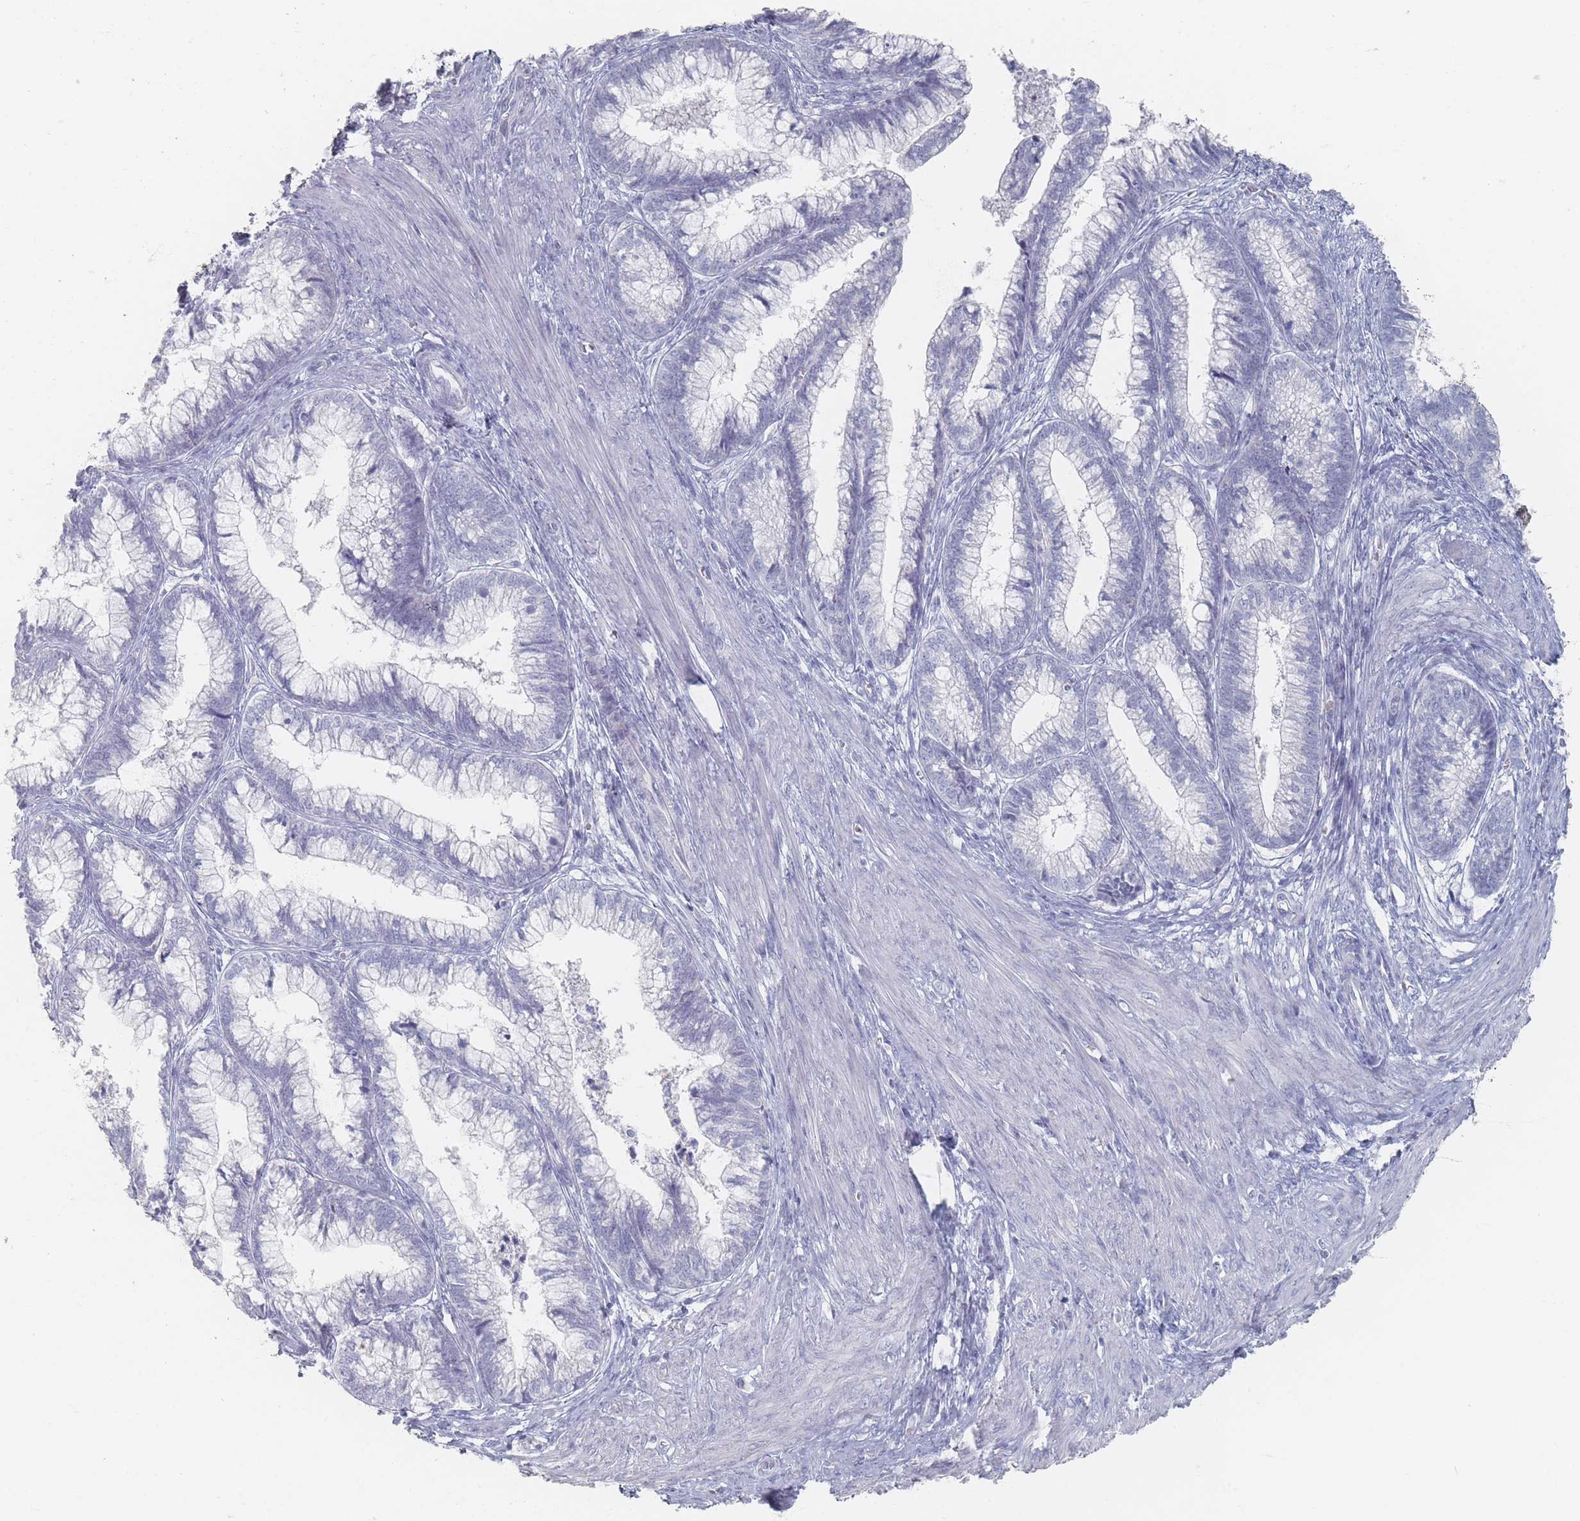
{"staining": {"intensity": "negative", "quantity": "none", "location": "none"}, "tissue": "cervical cancer", "cell_type": "Tumor cells", "image_type": "cancer", "snomed": [{"axis": "morphology", "description": "Adenocarcinoma, NOS"}, {"axis": "topography", "description": "Cervix"}], "caption": "Tumor cells are negative for brown protein staining in cervical cancer (adenocarcinoma).", "gene": "HELZ2", "patient": {"sex": "female", "age": 44}}